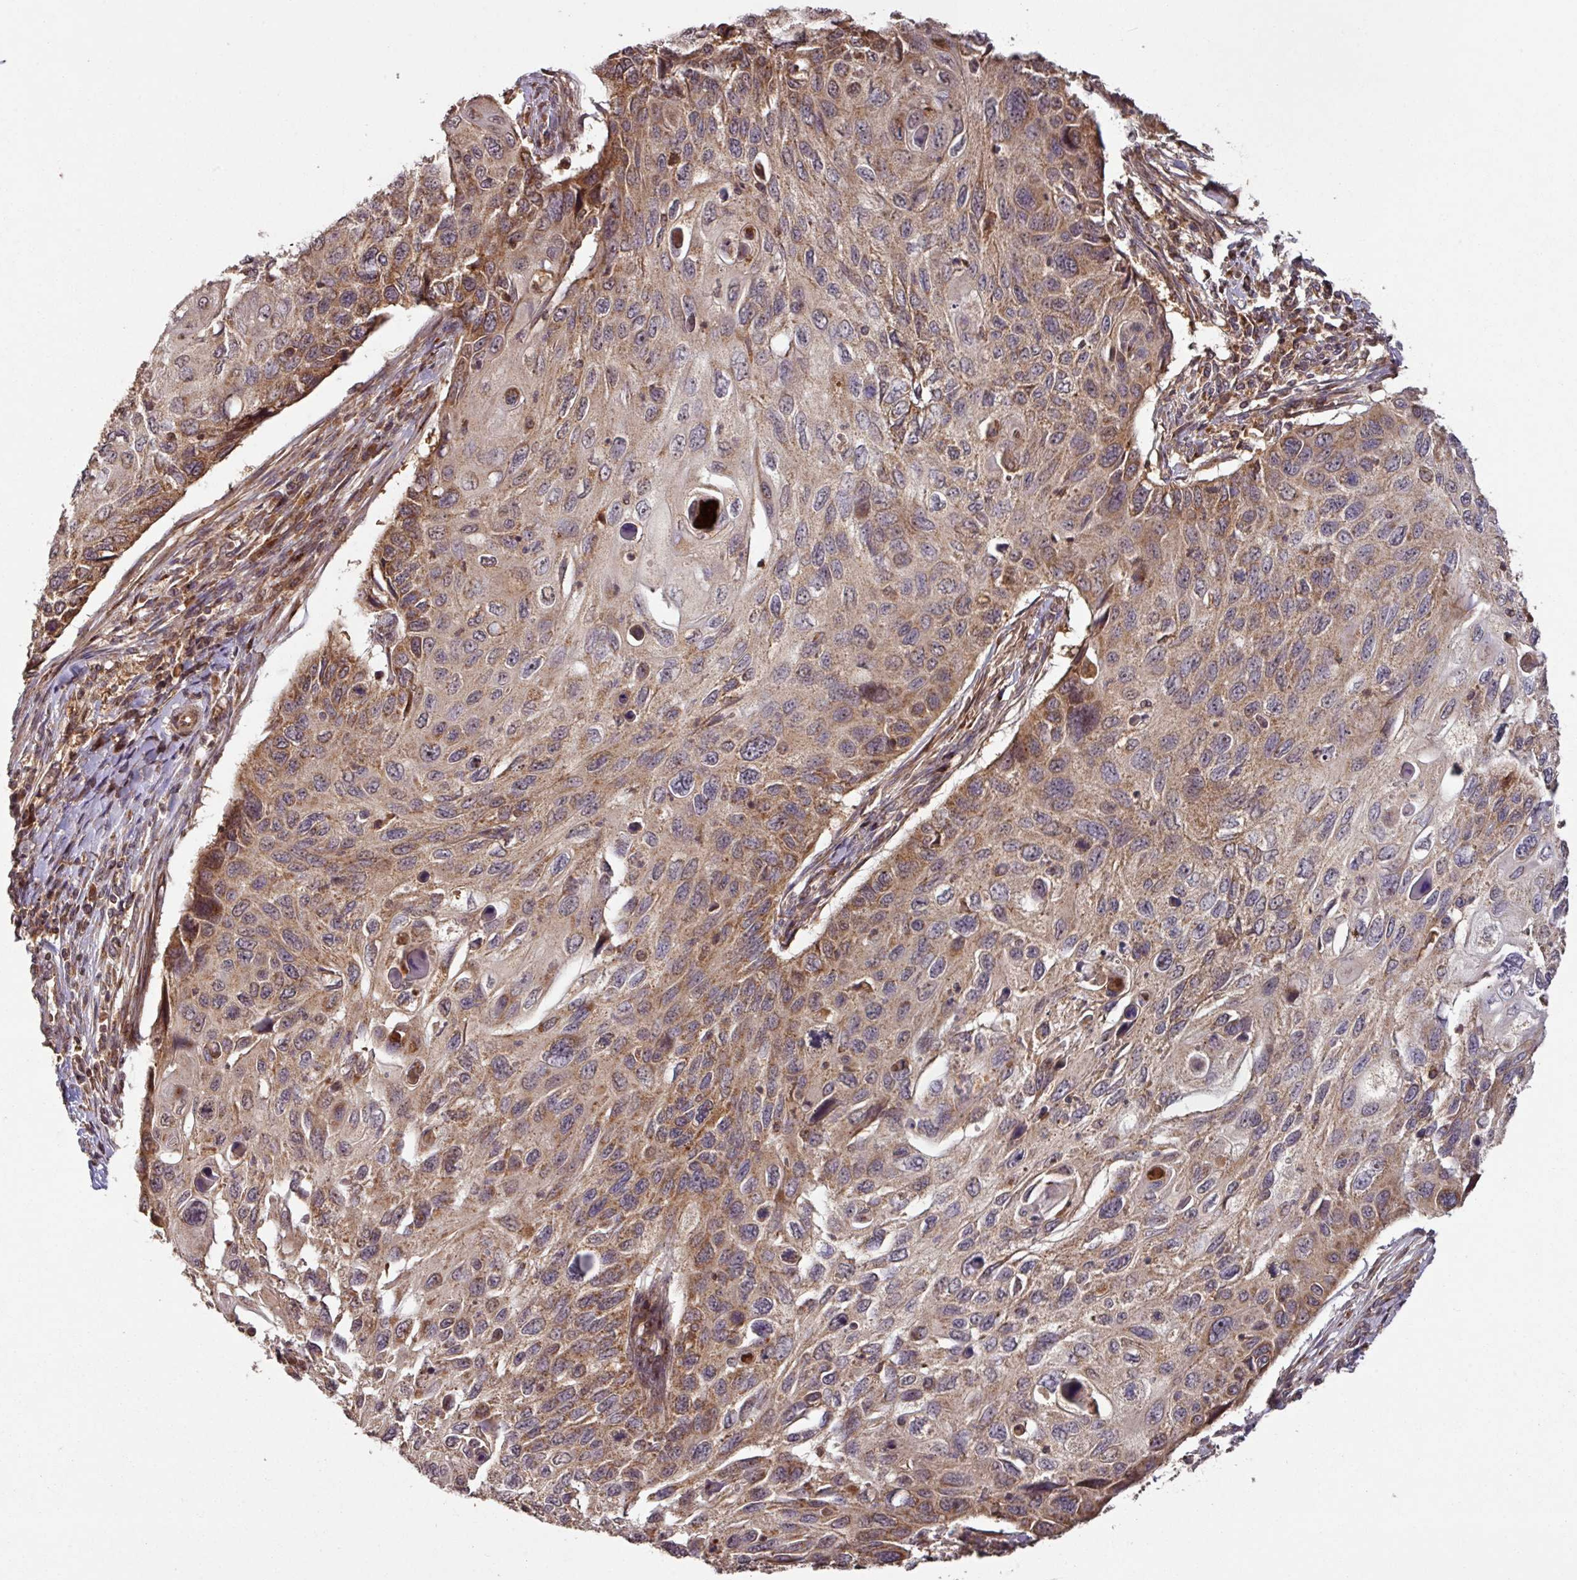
{"staining": {"intensity": "moderate", "quantity": ">75%", "location": "cytoplasmic/membranous"}, "tissue": "cervical cancer", "cell_type": "Tumor cells", "image_type": "cancer", "snomed": [{"axis": "morphology", "description": "Squamous cell carcinoma, NOS"}, {"axis": "topography", "description": "Cervix"}], "caption": "Immunohistochemistry (IHC) of human cervical squamous cell carcinoma shows medium levels of moderate cytoplasmic/membranous expression in approximately >75% of tumor cells.", "gene": "MRRF", "patient": {"sex": "female", "age": 70}}